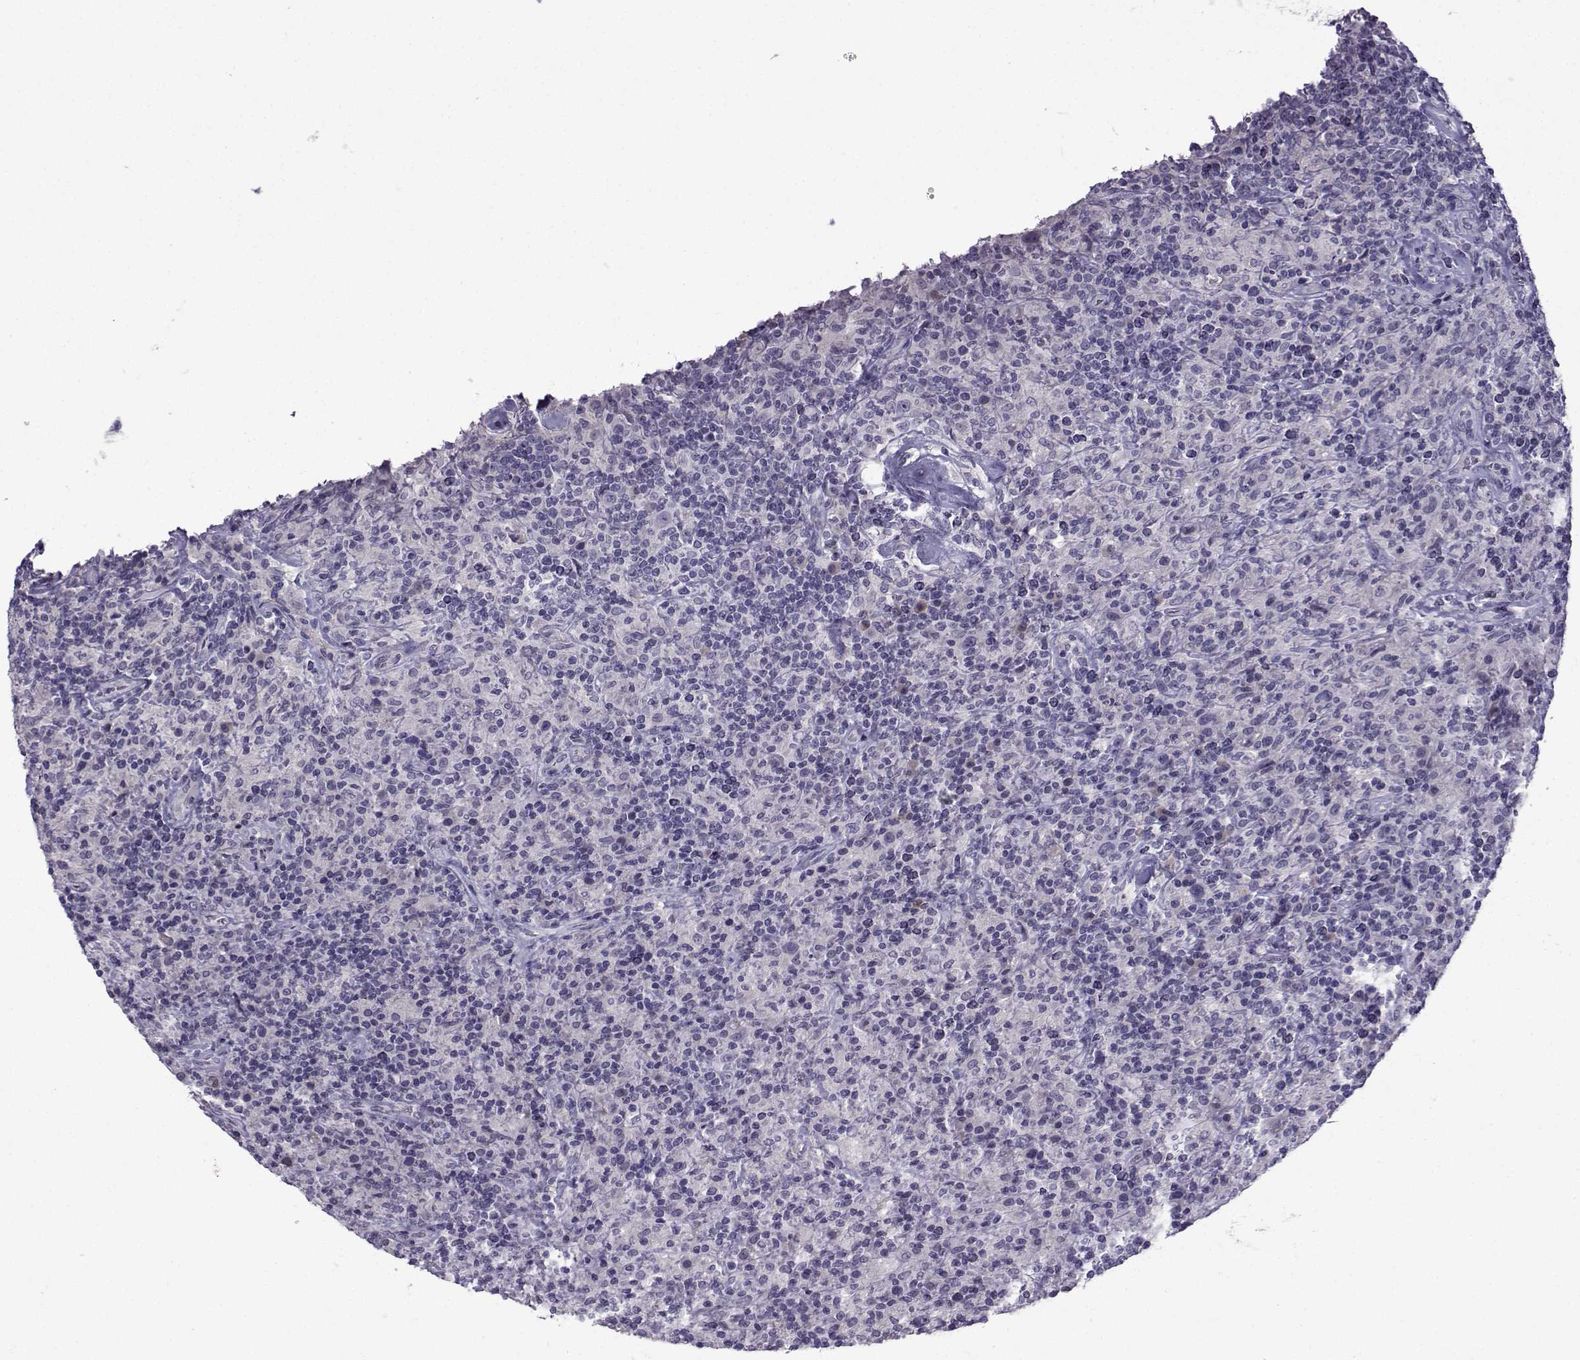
{"staining": {"intensity": "negative", "quantity": "none", "location": "none"}, "tissue": "lymphoma", "cell_type": "Tumor cells", "image_type": "cancer", "snomed": [{"axis": "morphology", "description": "Hodgkin's disease, NOS"}, {"axis": "topography", "description": "Lymph node"}], "caption": "IHC histopathology image of neoplastic tissue: lymphoma stained with DAB (3,3'-diaminobenzidine) exhibits no significant protein positivity in tumor cells.", "gene": "CRYBB1", "patient": {"sex": "male", "age": 70}}